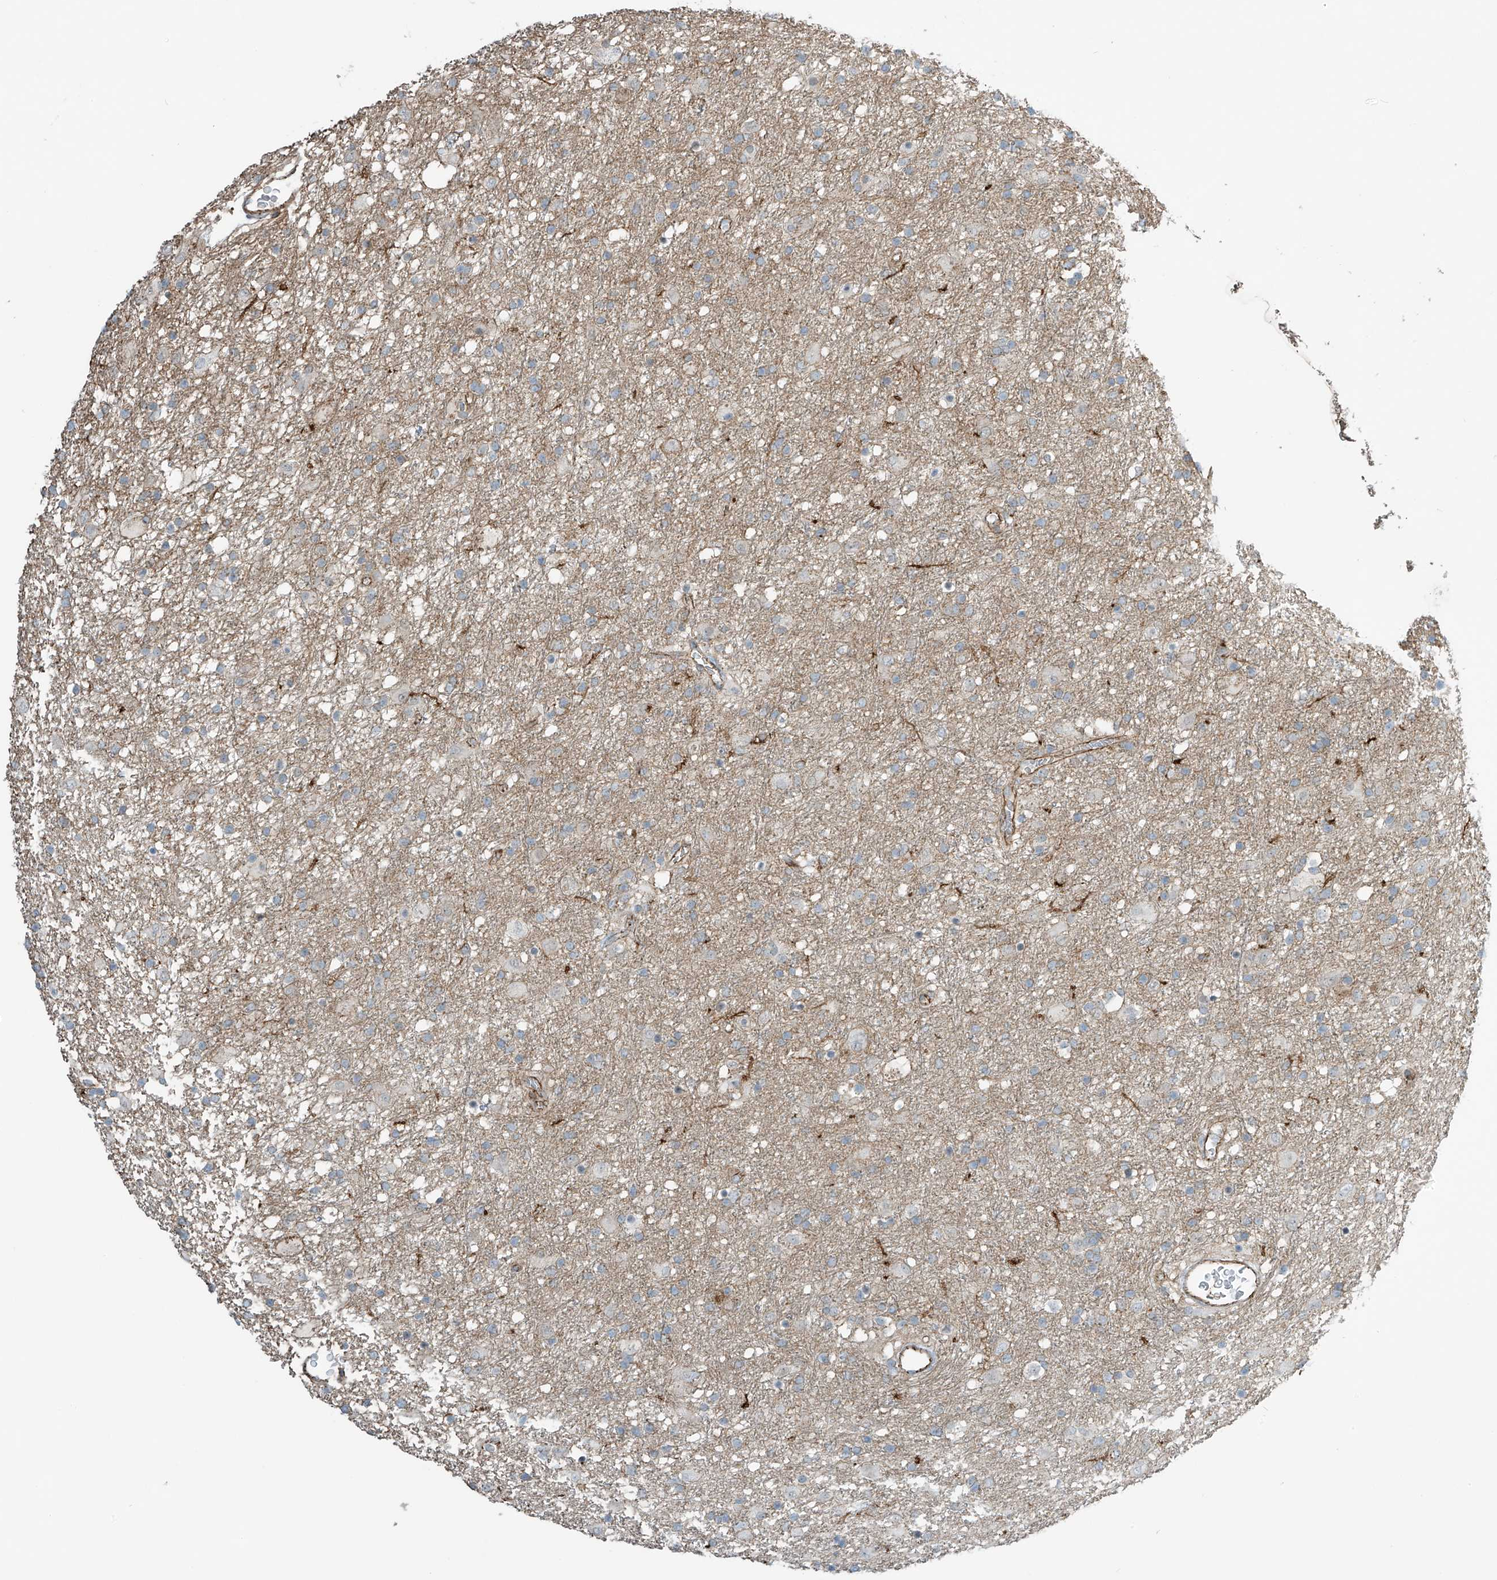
{"staining": {"intensity": "negative", "quantity": "none", "location": "none"}, "tissue": "glioma", "cell_type": "Tumor cells", "image_type": "cancer", "snomed": [{"axis": "morphology", "description": "Glioma, malignant, Low grade"}, {"axis": "topography", "description": "Brain"}], "caption": "The photomicrograph displays no staining of tumor cells in glioma. (Immunohistochemistry, brightfield microscopy, high magnification).", "gene": "SLC9A2", "patient": {"sex": "male", "age": 65}}